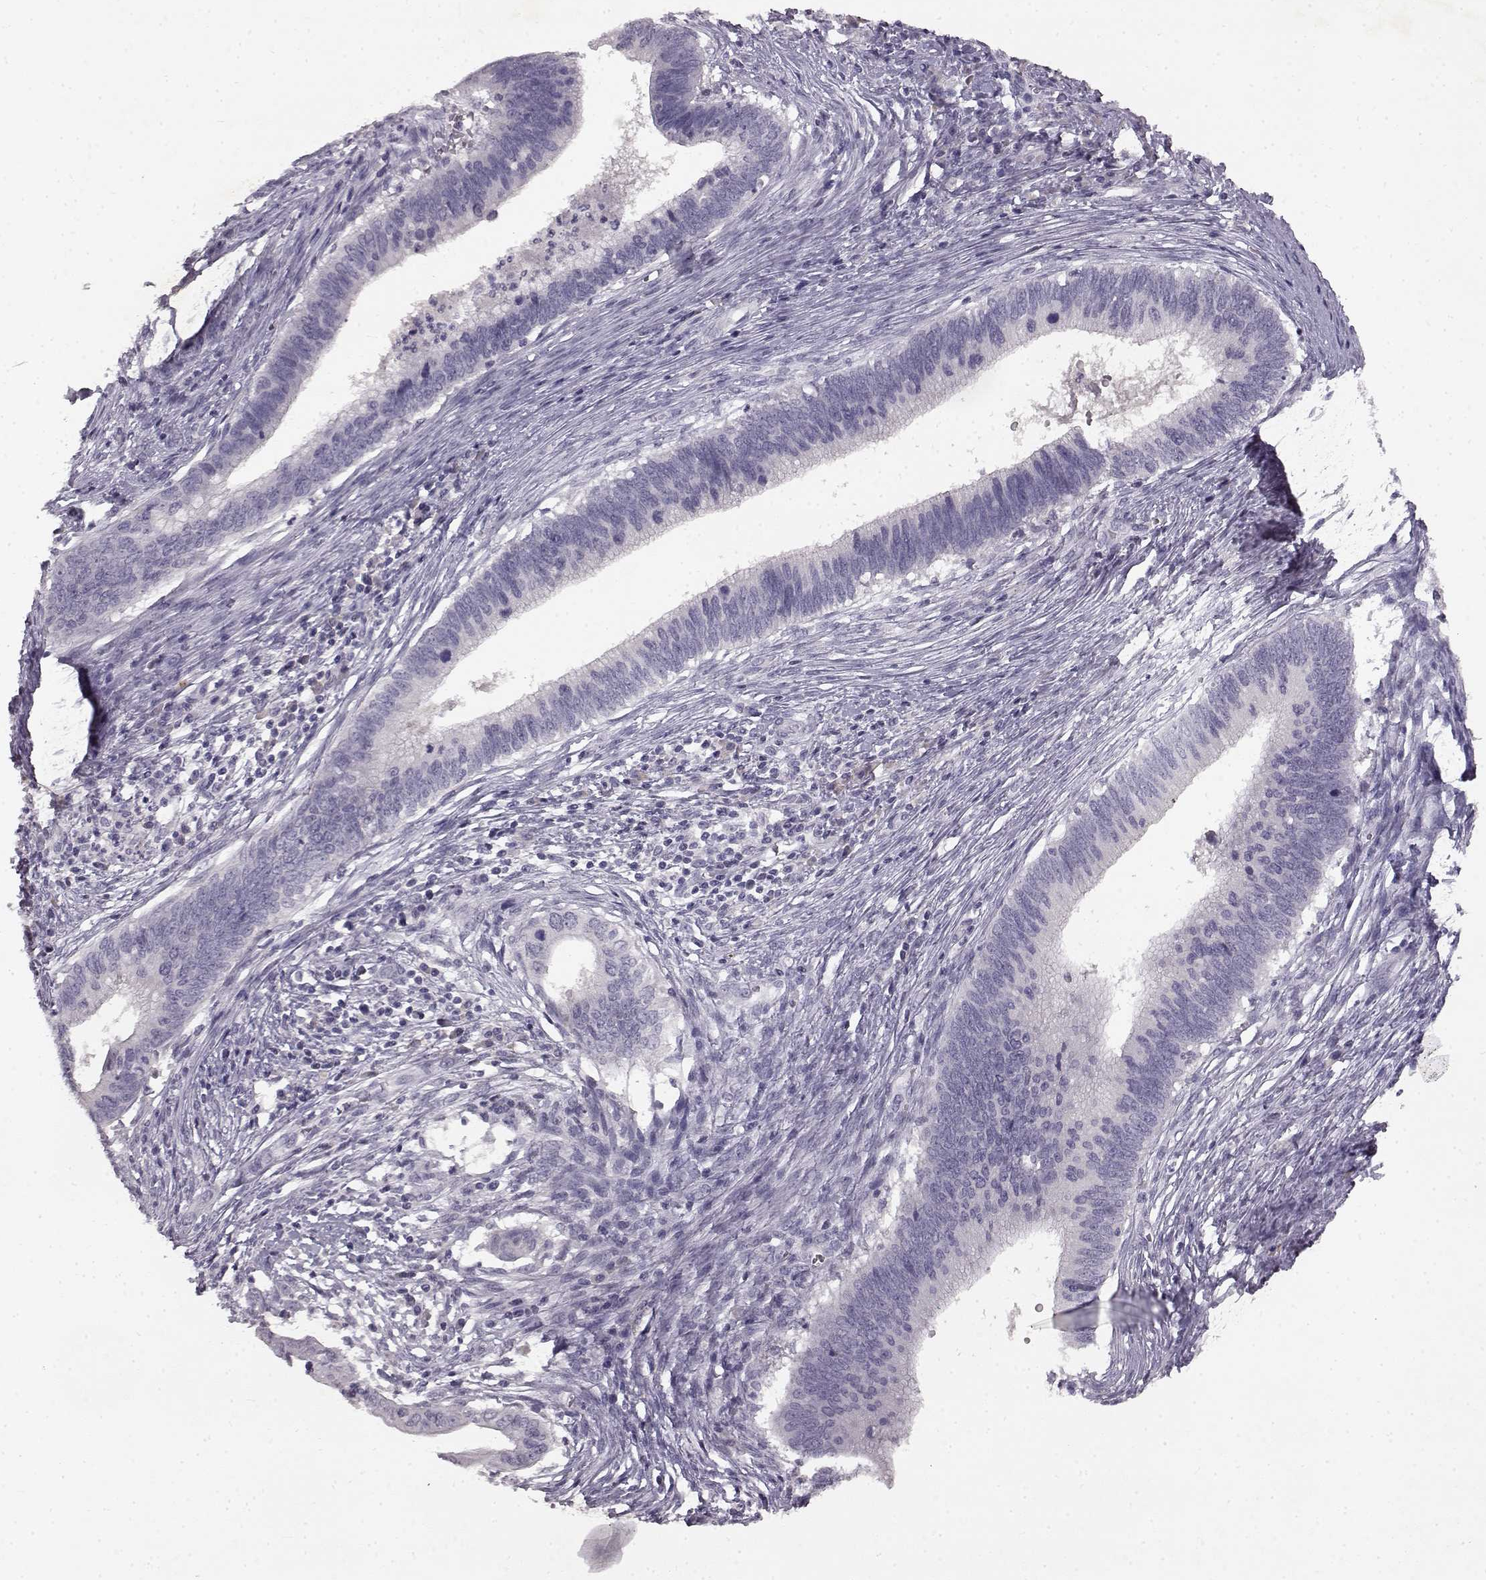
{"staining": {"intensity": "negative", "quantity": "none", "location": "none"}, "tissue": "cervical cancer", "cell_type": "Tumor cells", "image_type": "cancer", "snomed": [{"axis": "morphology", "description": "Adenocarcinoma, NOS"}, {"axis": "topography", "description": "Cervix"}], "caption": "Cervical cancer was stained to show a protein in brown. There is no significant expression in tumor cells. Brightfield microscopy of immunohistochemistry stained with DAB (brown) and hematoxylin (blue), captured at high magnification.", "gene": "SPAG17", "patient": {"sex": "female", "age": 42}}